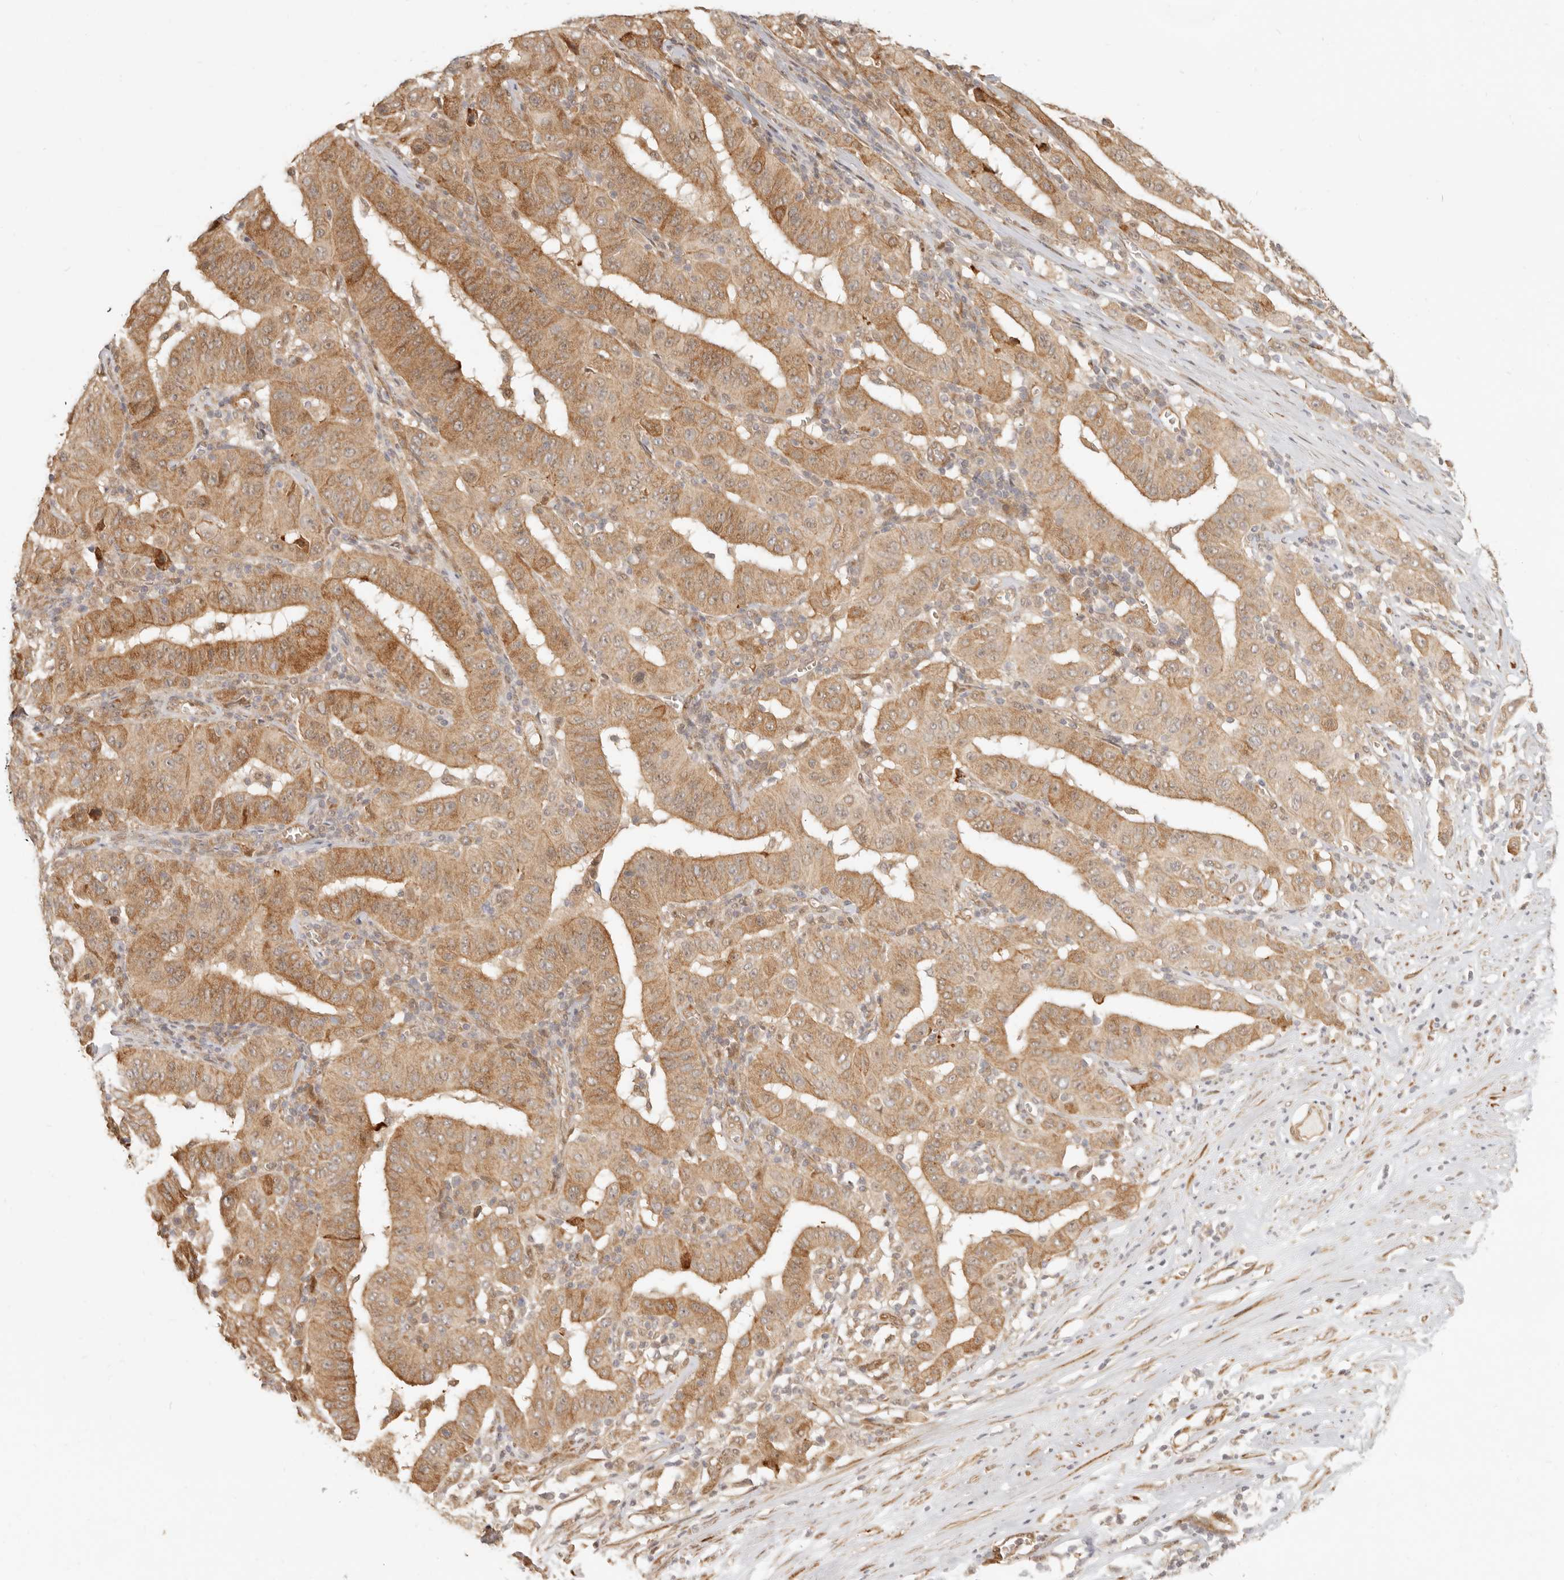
{"staining": {"intensity": "moderate", "quantity": ">75%", "location": "cytoplasmic/membranous"}, "tissue": "pancreatic cancer", "cell_type": "Tumor cells", "image_type": "cancer", "snomed": [{"axis": "morphology", "description": "Adenocarcinoma, NOS"}, {"axis": "topography", "description": "Pancreas"}], "caption": "Protein staining by immunohistochemistry (IHC) demonstrates moderate cytoplasmic/membranous expression in approximately >75% of tumor cells in pancreatic cancer.", "gene": "TUFT1", "patient": {"sex": "male", "age": 63}}